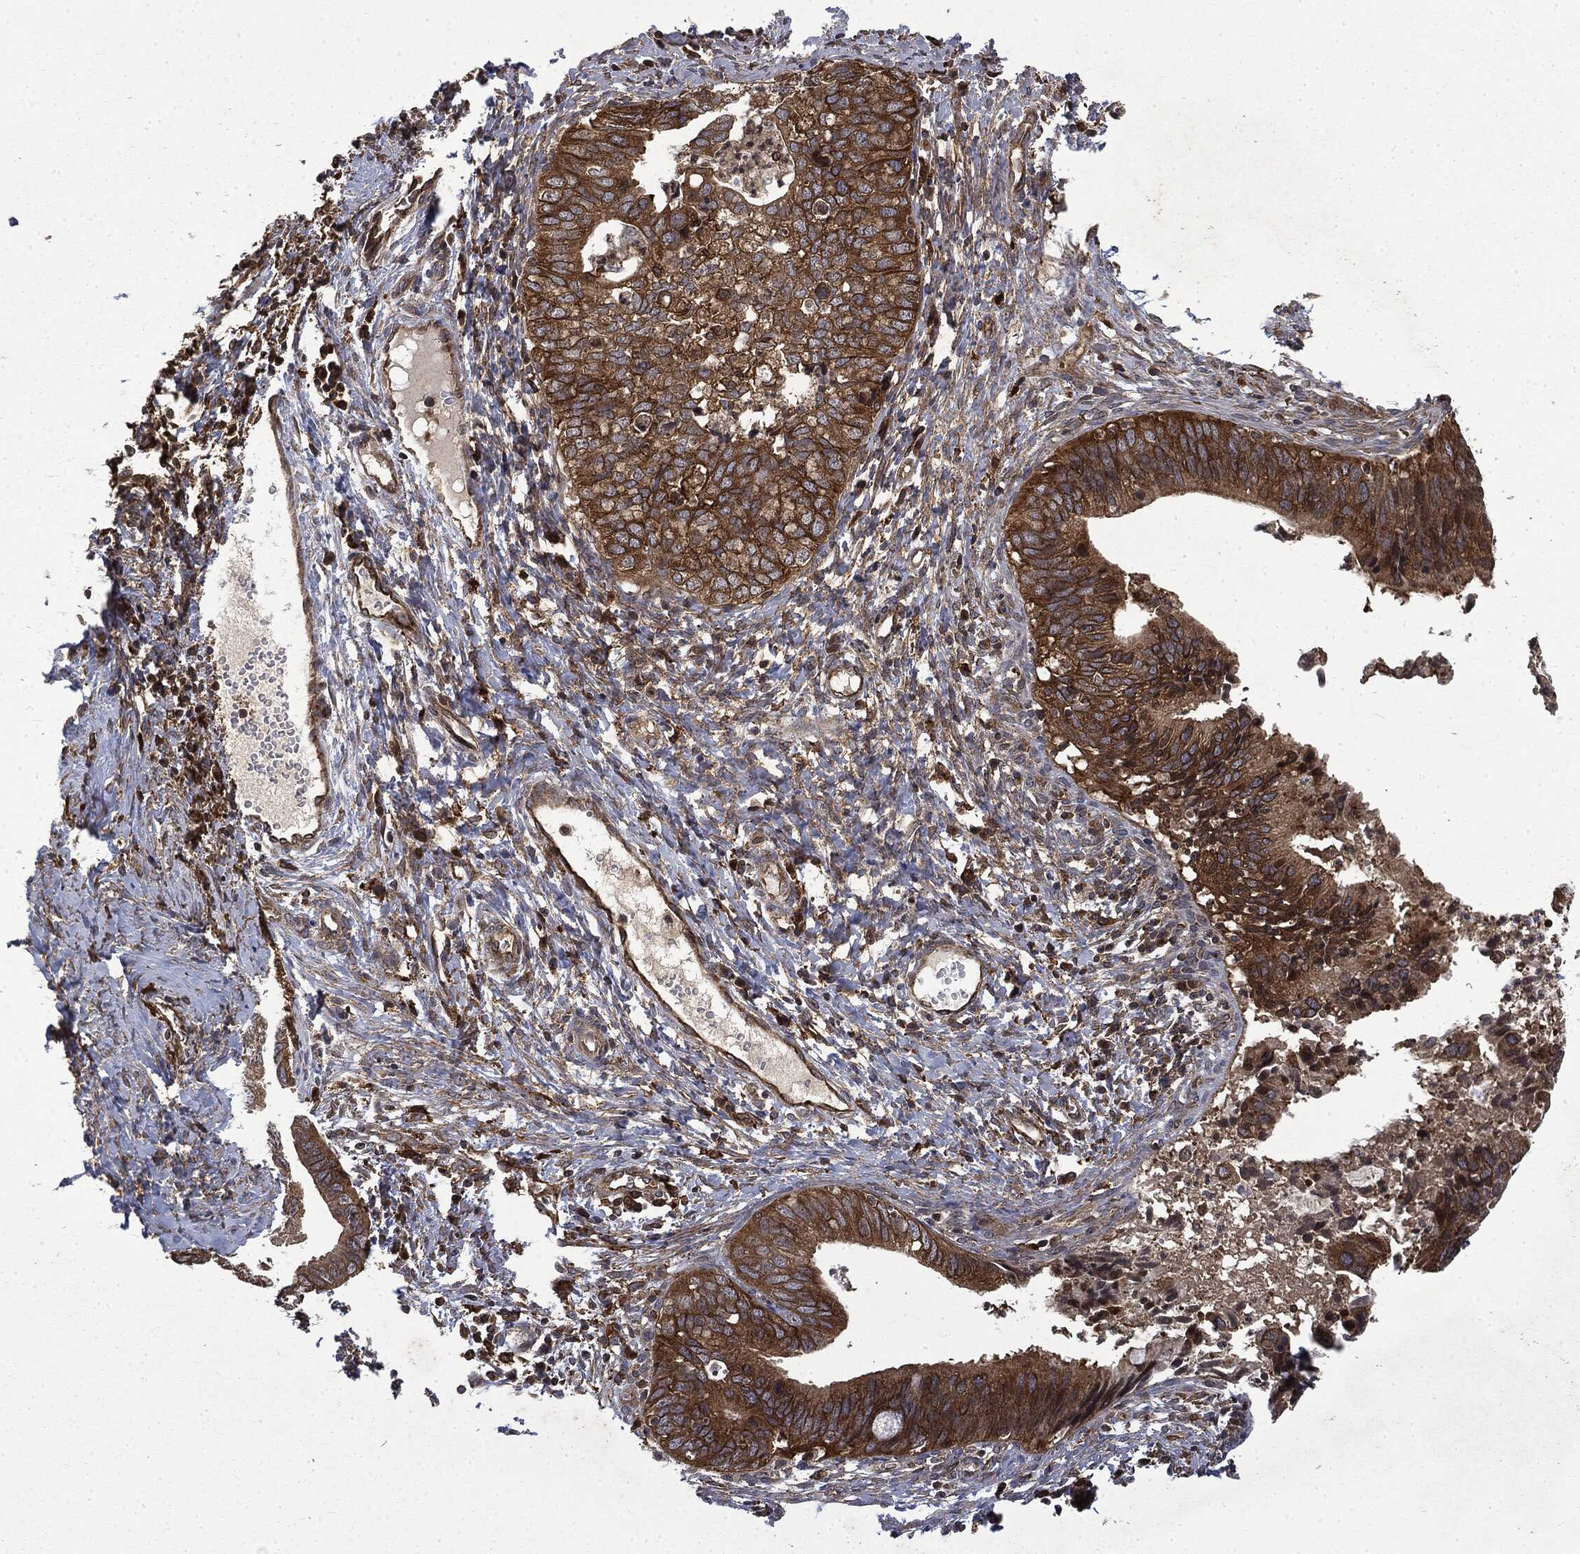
{"staining": {"intensity": "strong", "quantity": ">75%", "location": "cytoplasmic/membranous"}, "tissue": "cervical cancer", "cell_type": "Tumor cells", "image_type": "cancer", "snomed": [{"axis": "morphology", "description": "Adenocarcinoma, NOS"}, {"axis": "topography", "description": "Cervix"}], "caption": "Immunohistochemistry of cervical cancer exhibits high levels of strong cytoplasmic/membranous staining in about >75% of tumor cells. (Stains: DAB in brown, nuclei in blue, Microscopy: brightfield microscopy at high magnification).", "gene": "SNX5", "patient": {"sex": "female", "age": 42}}